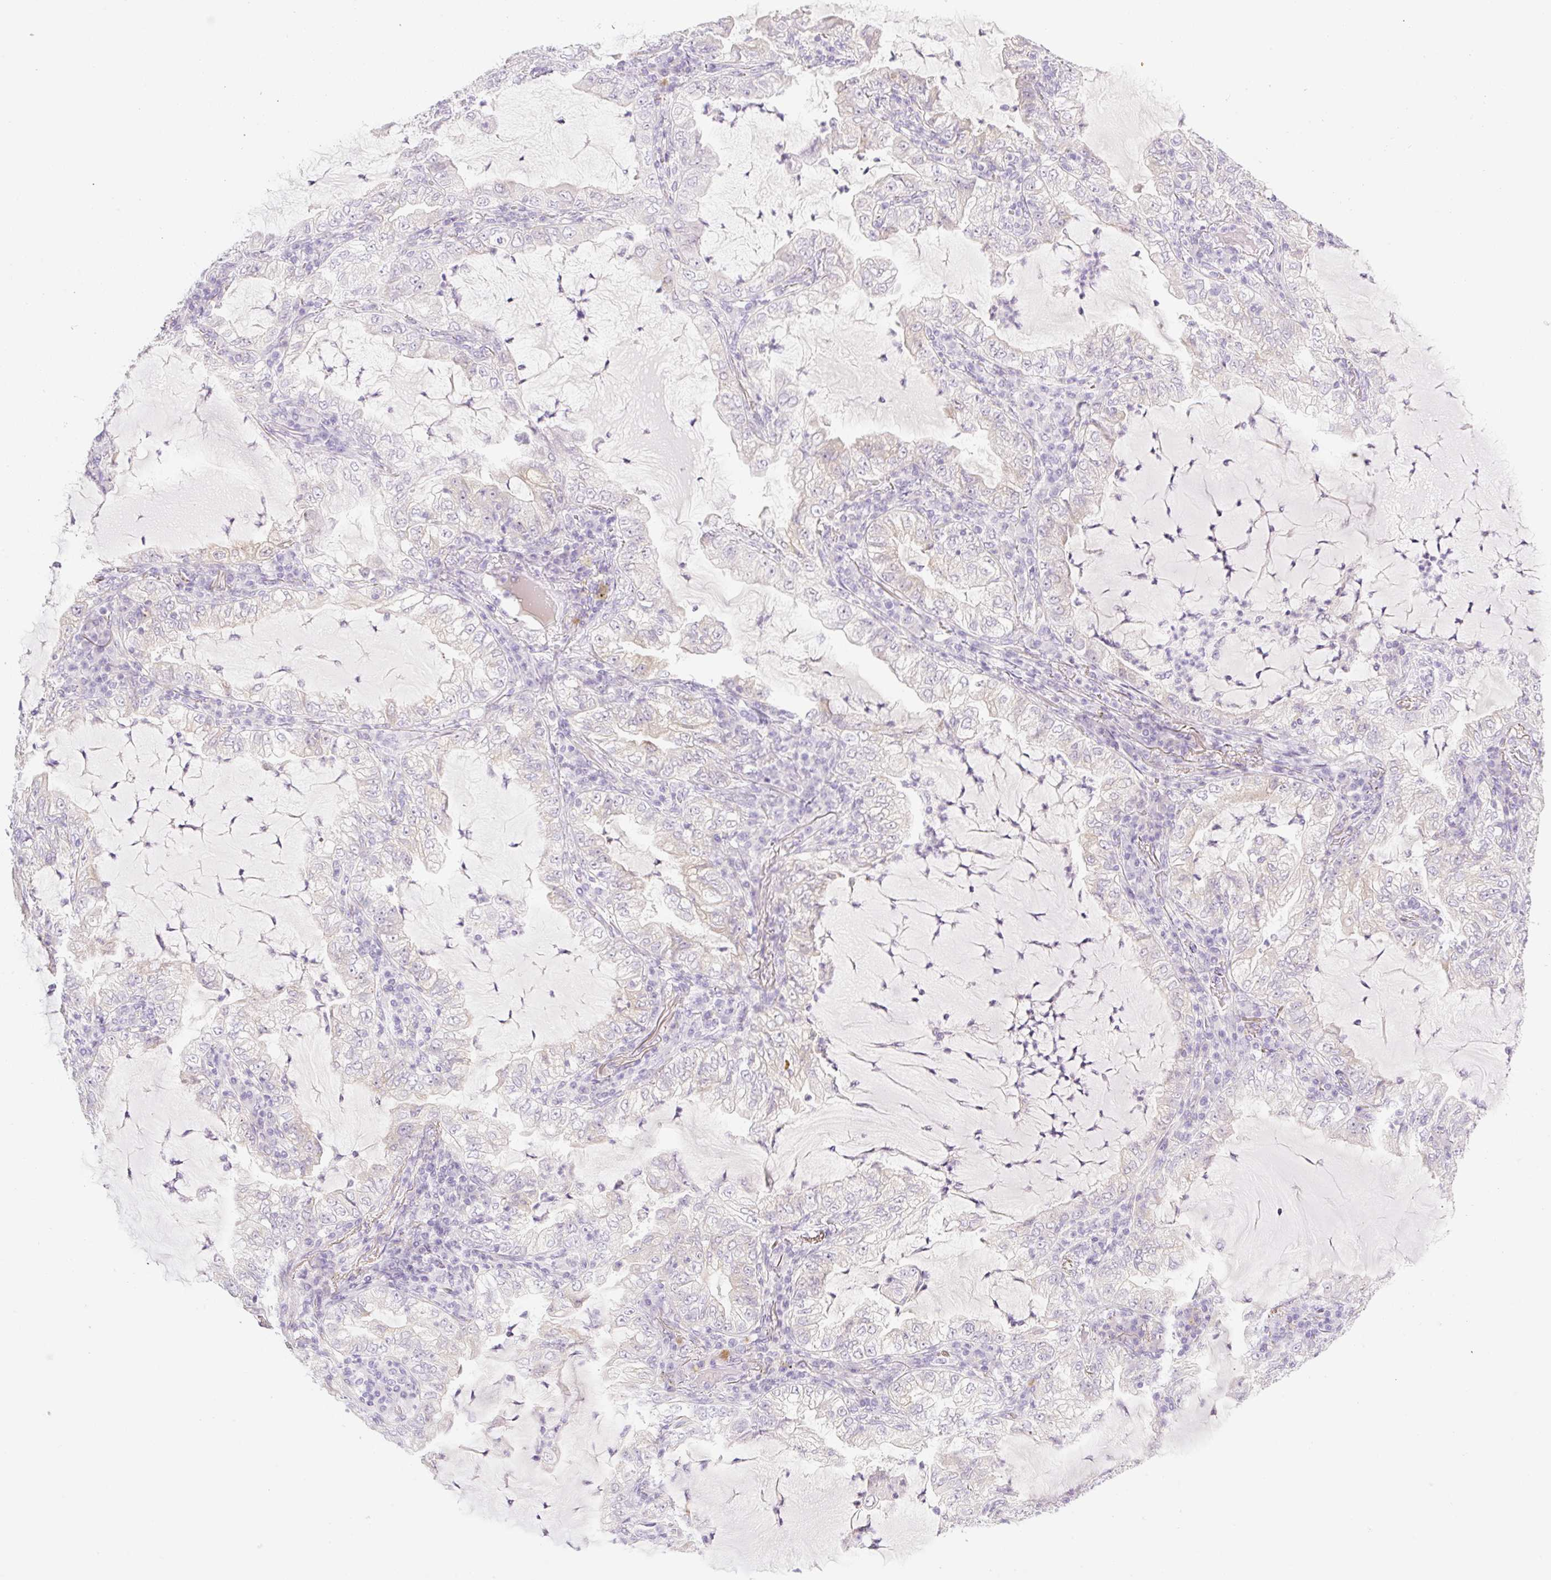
{"staining": {"intensity": "weak", "quantity": "<25%", "location": "cytoplasmic/membranous"}, "tissue": "lung cancer", "cell_type": "Tumor cells", "image_type": "cancer", "snomed": [{"axis": "morphology", "description": "Adenocarcinoma, NOS"}, {"axis": "topography", "description": "Lung"}], "caption": "Lung cancer stained for a protein using IHC shows no expression tumor cells.", "gene": "MIA2", "patient": {"sex": "female", "age": 73}}